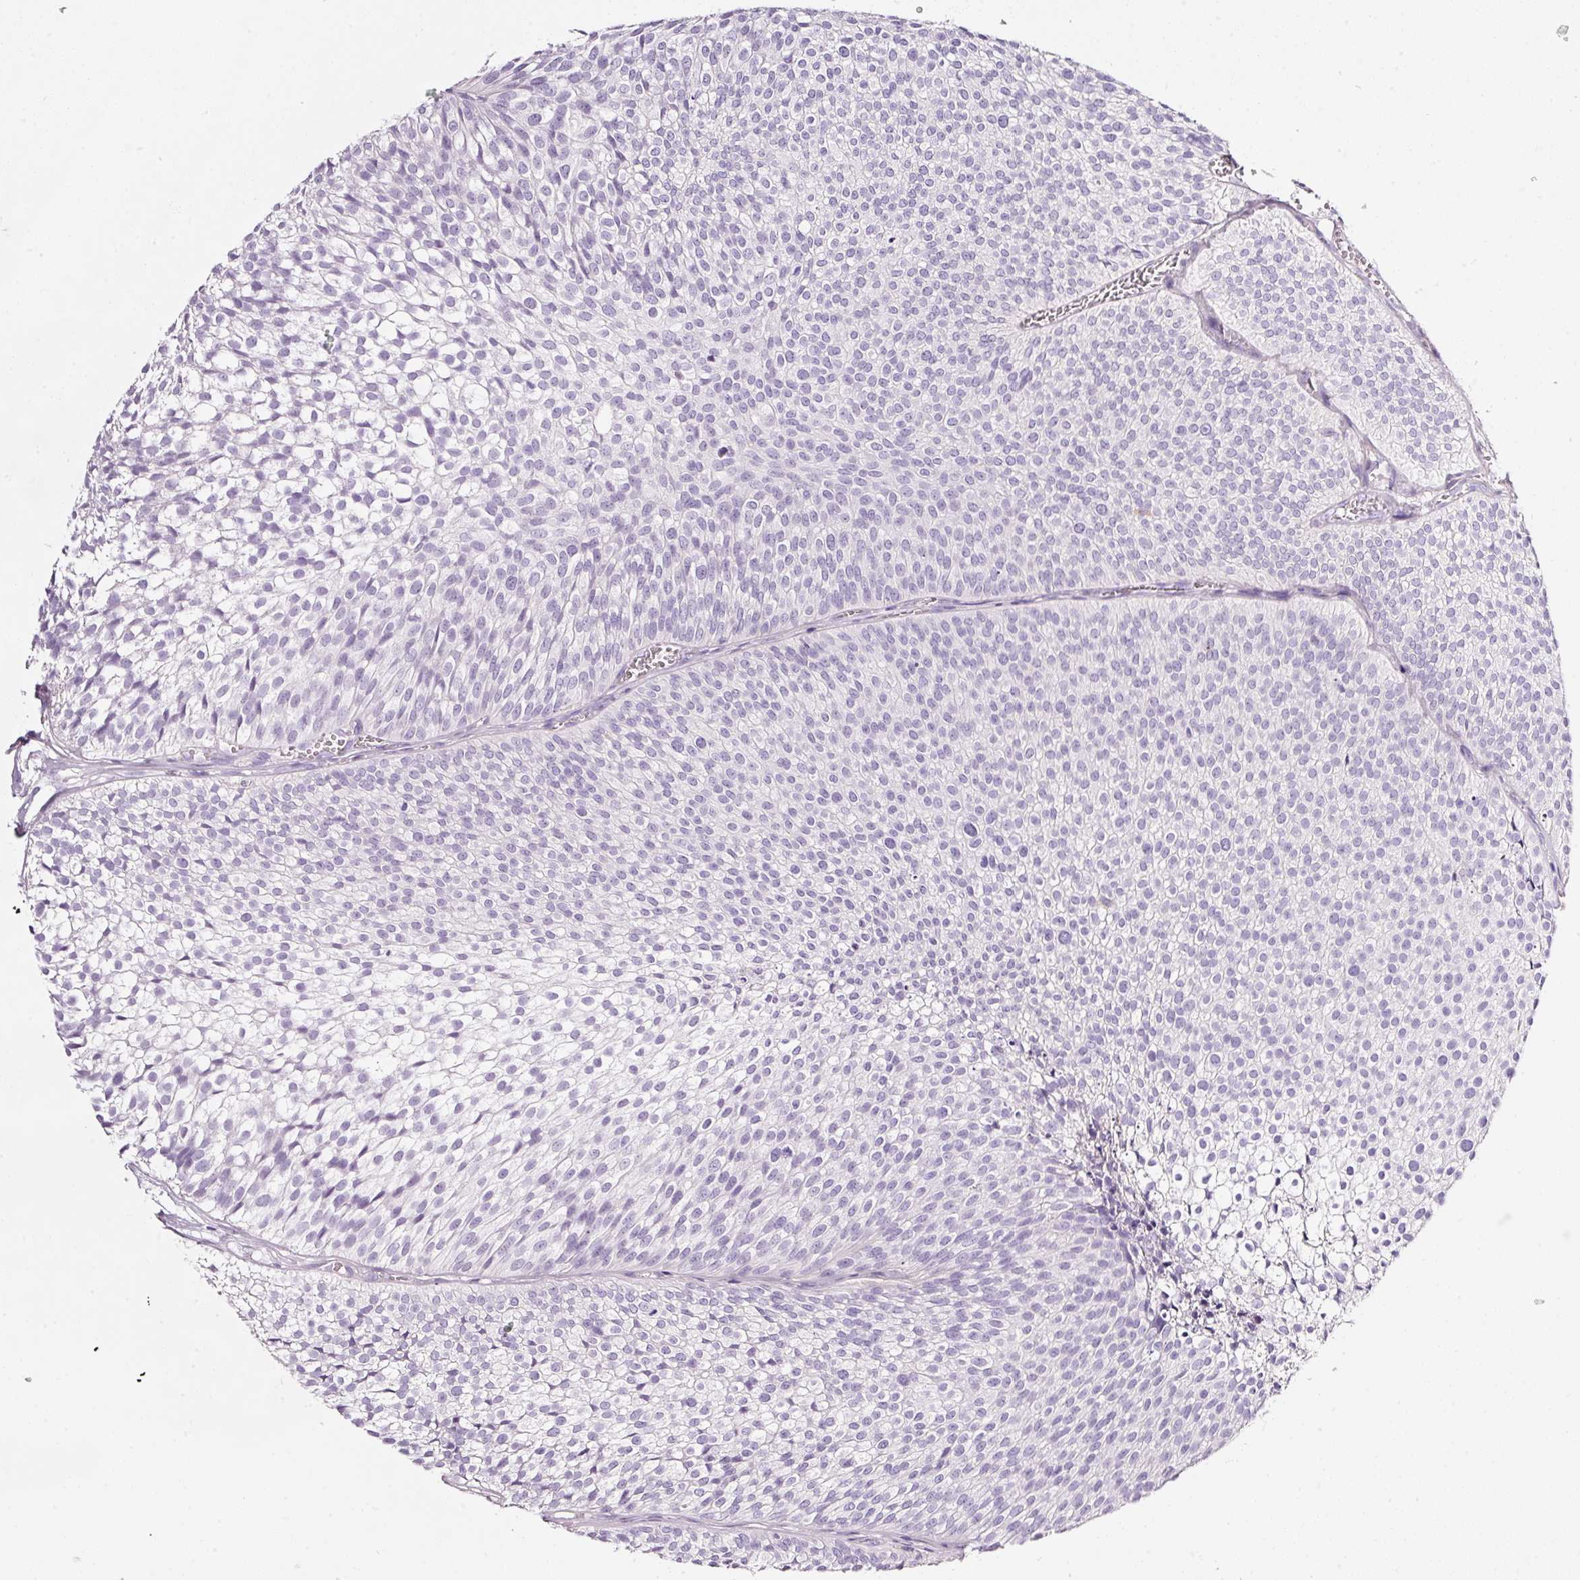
{"staining": {"intensity": "negative", "quantity": "none", "location": "none"}, "tissue": "urothelial cancer", "cell_type": "Tumor cells", "image_type": "cancer", "snomed": [{"axis": "morphology", "description": "Urothelial carcinoma, Low grade"}, {"axis": "topography", "description": "Urinary bladder"}], "caption": "An image of low-grade urothelial carcinoma stained for a protein reveals no brown staining in tumor cells.", "gene": "CYB561A3", "patient": {"sex": "male", "age": 91}}